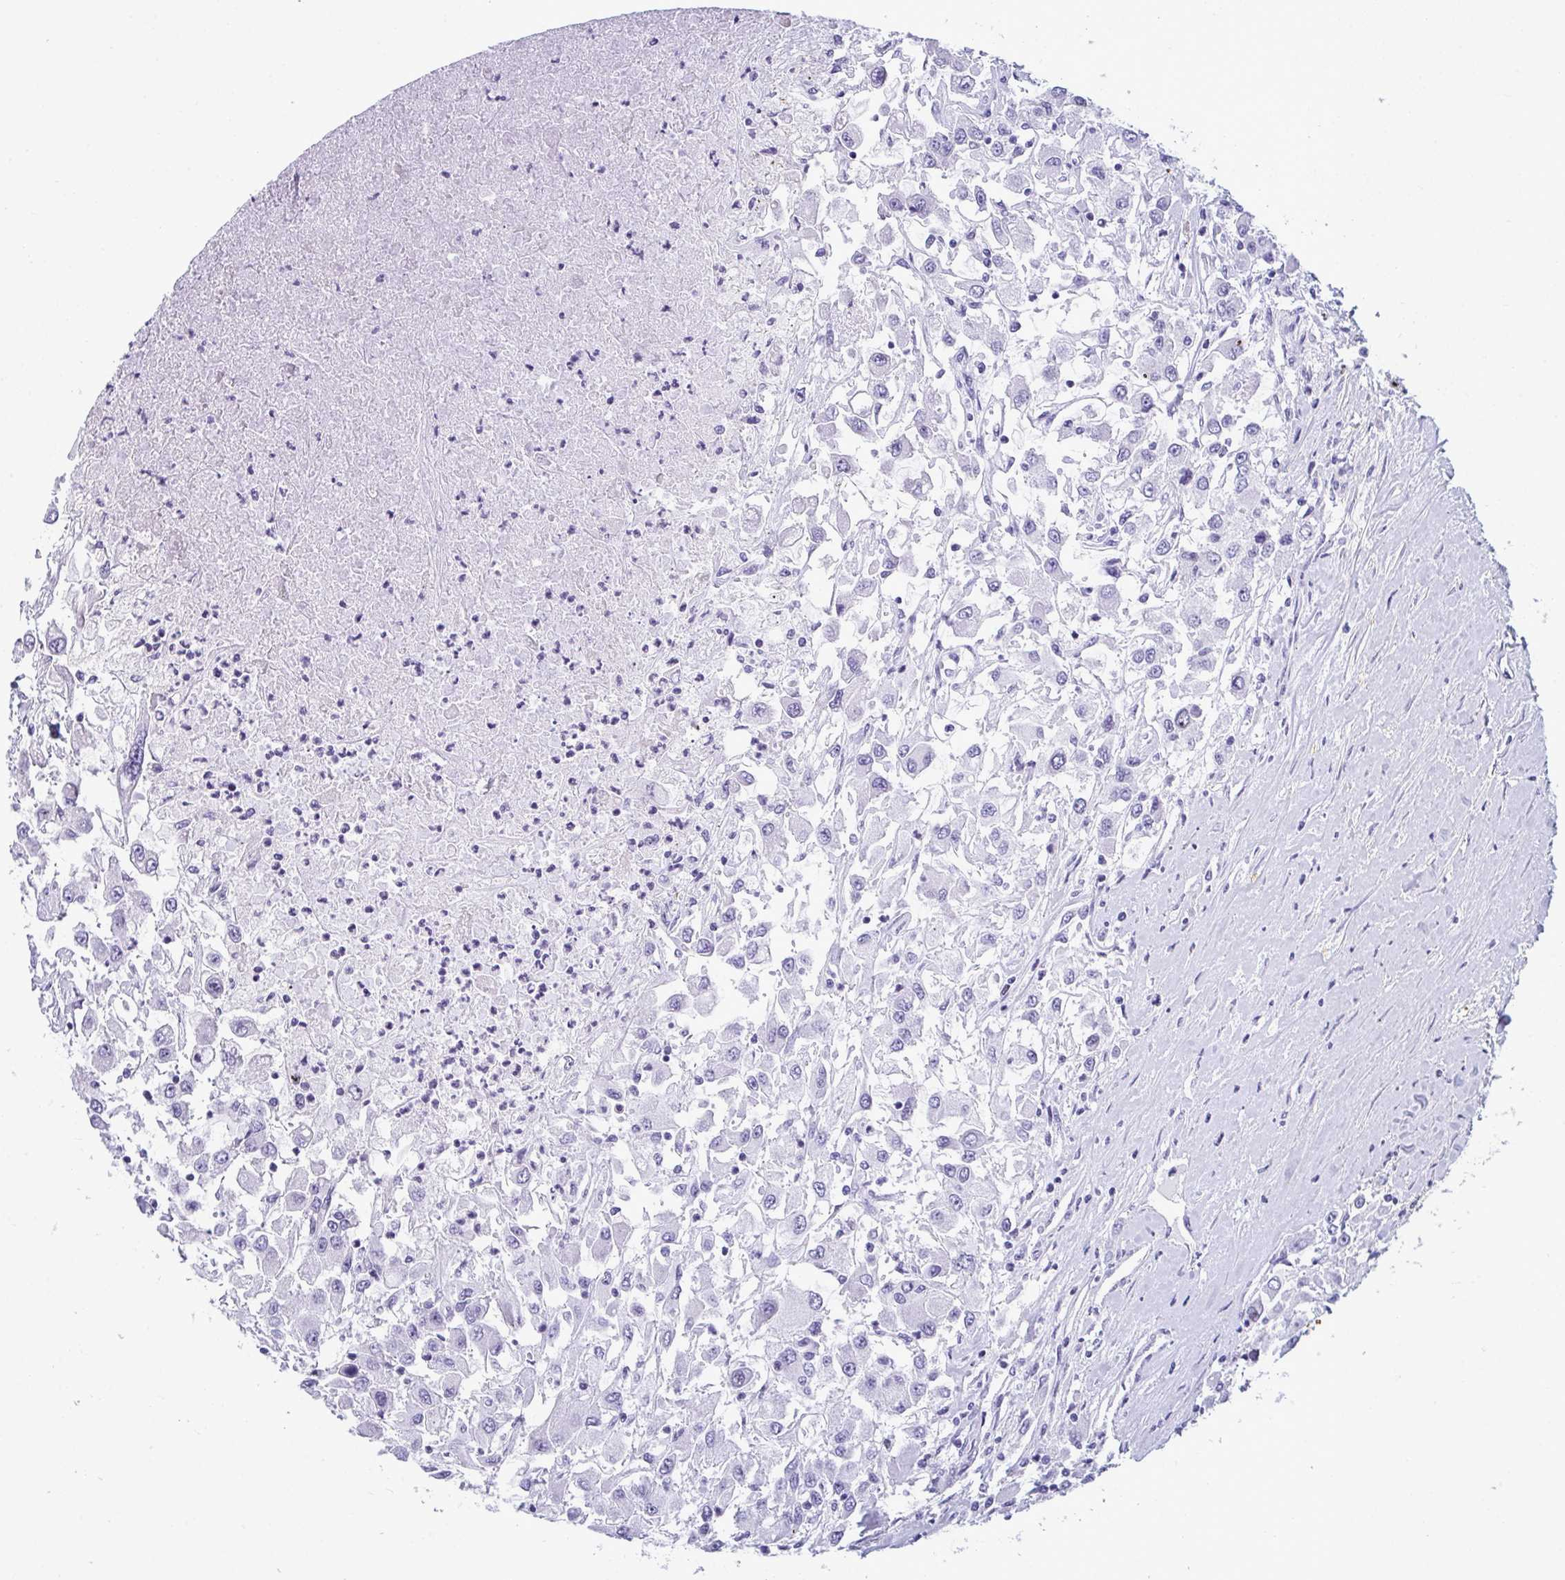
{"staining": {"intensity": "negative", "quantity": "none", "location": "none"}, "tissue": "renal cancer", "cell_type": "Tumor cells", "image_type": "cancer", "snomed": [{"axis": "morphology", "description": "Adenocarcinoma, NOS"}, {"axis": "topography", "description": "Kidney"}], "caption": "This is an IHC photomicrograph of human renal cancer. There is no positivity in tumor cells.", "gene": "SUZ12", "patient": {"sex": "female", "age": 67}}